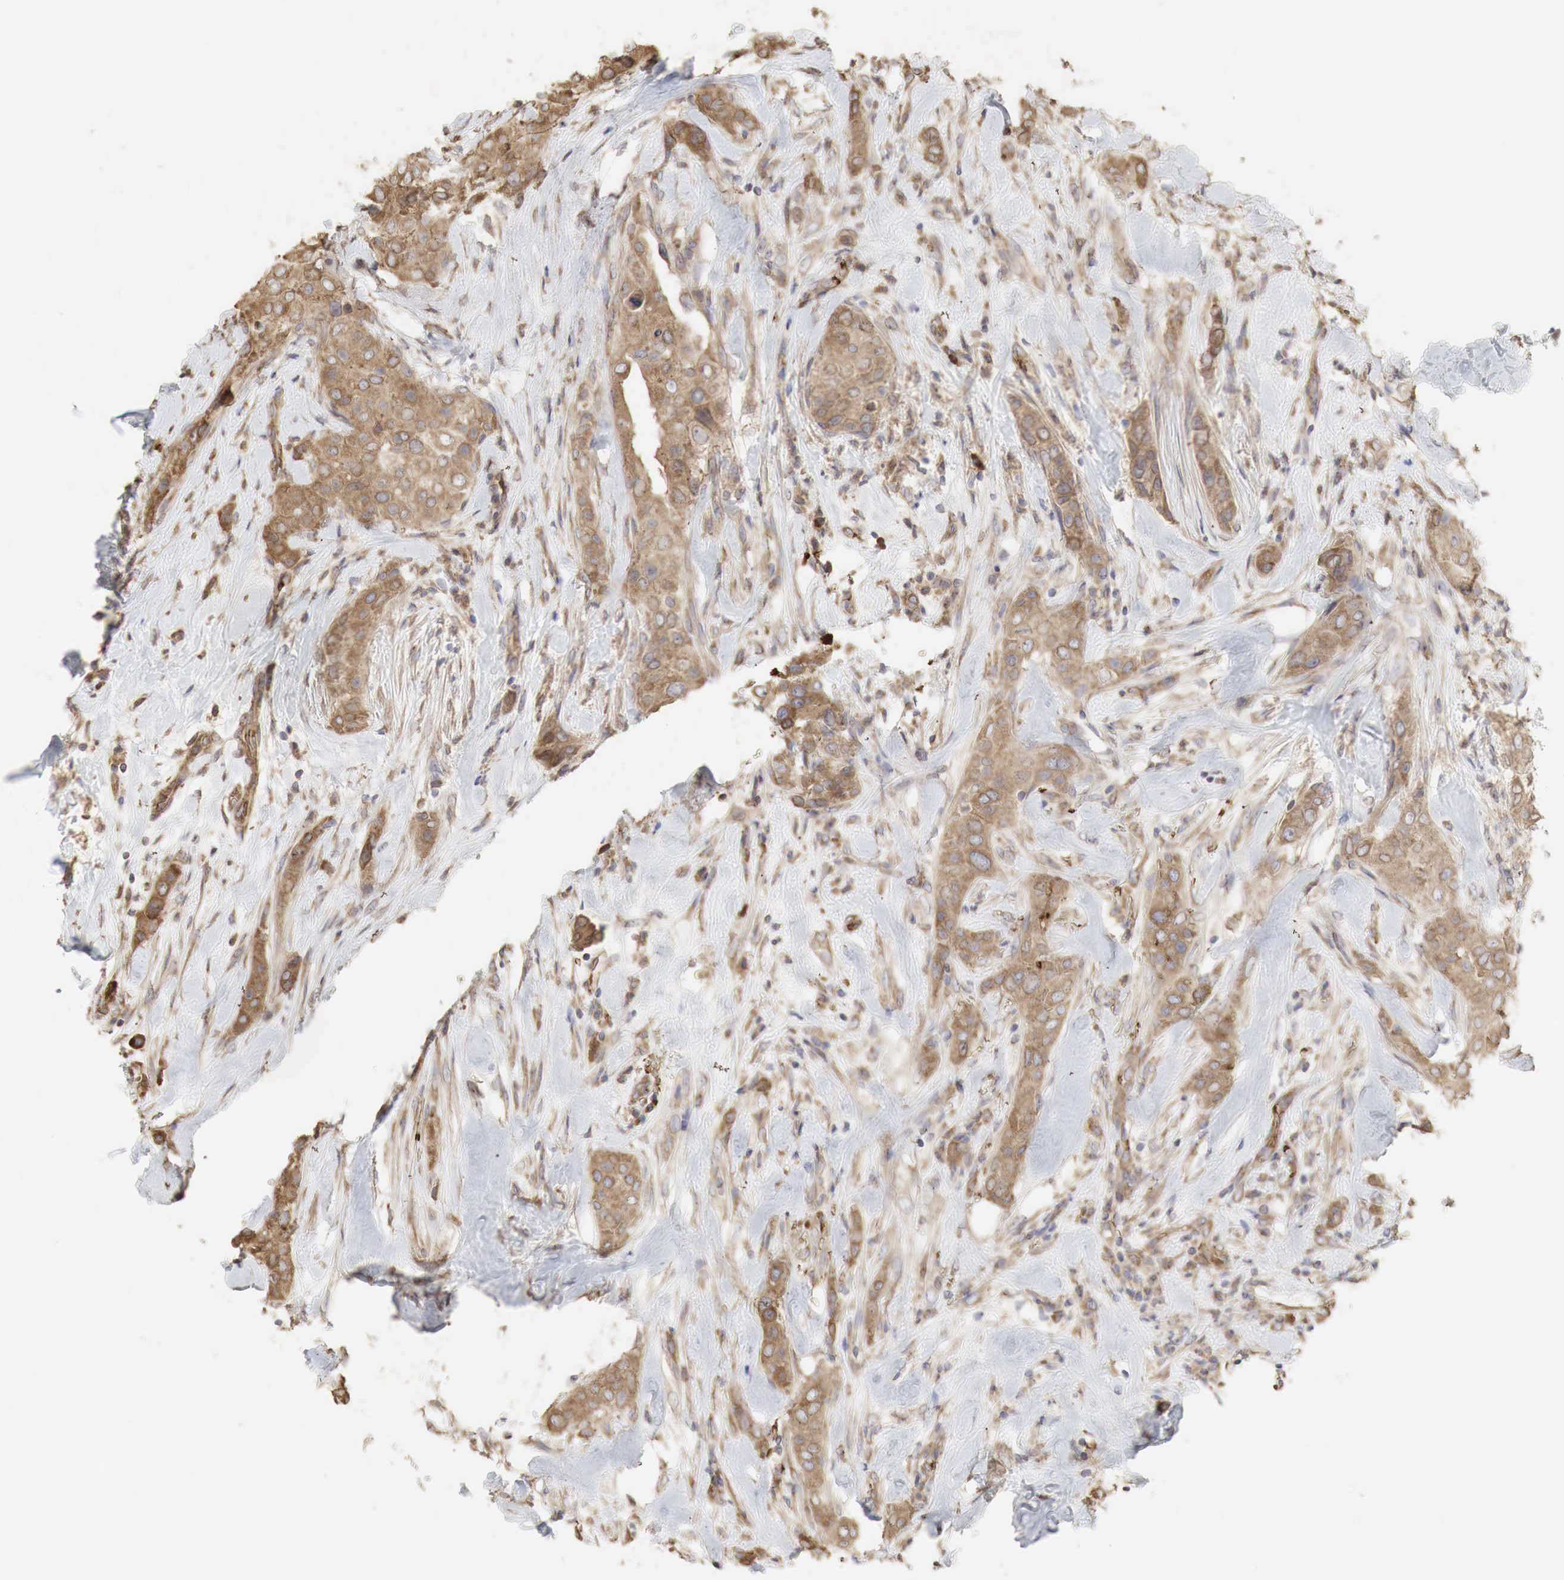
{"staining": {"intensity": "moderate", "quantity": ">75%", "location": "cytoplasmic/membranous"}, "tissue": "breast cancer", "cell_type": "Tumor cells", "image_type": "cancer", "snomed": [{"axis": "morphology", "description": "Duct carcinoma"}, {"axis": "topography", "description": "Breast"}], "caption": "Immunohistochemical staining of human infiltrating ductal carcinoma (breast) demonstrates moderate cytoplasmic/membranous protein positivity in about >75% of tumor cells. The protein is shown in brown color, while the nuclei are stained blue.", "gene": "PABPC5", "patient": {"sex": "female", "age": 45}}